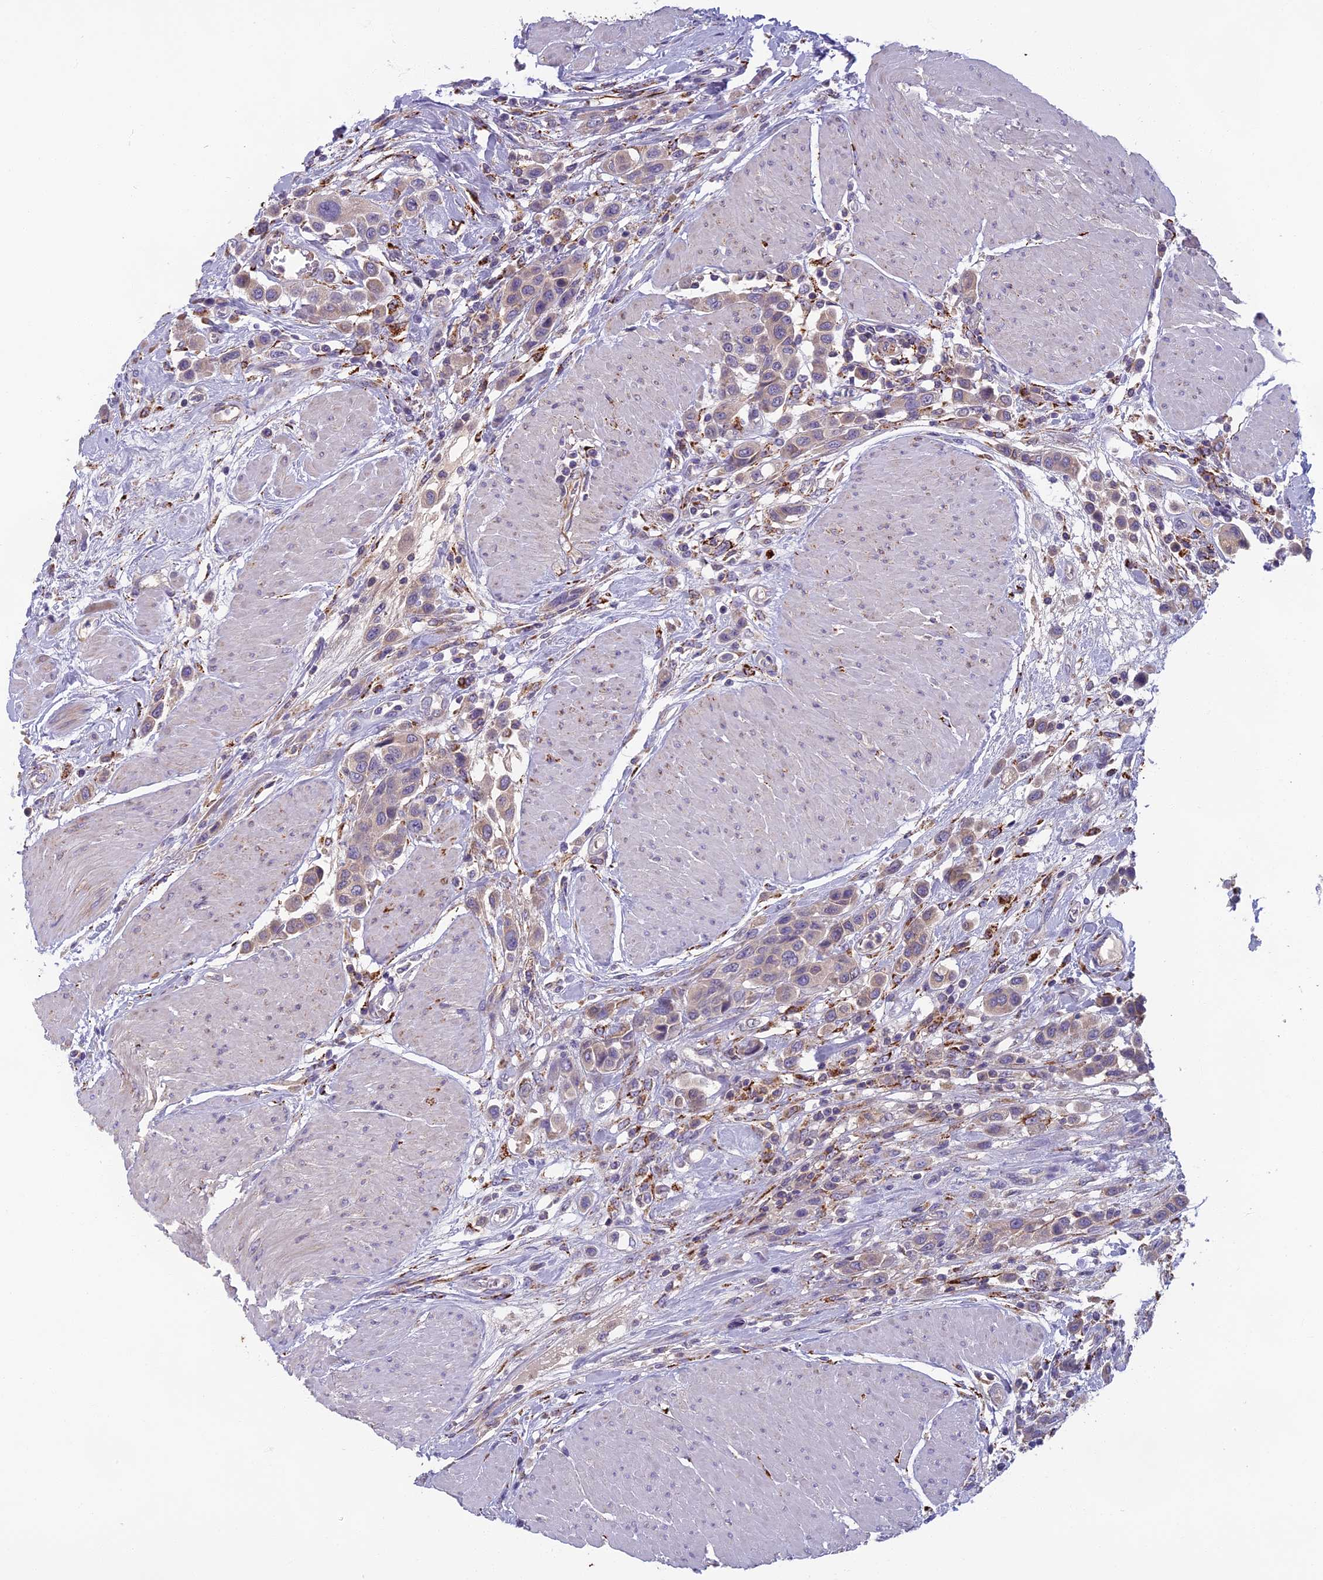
{"staining": {"intensity": "weak", "quantity": "25%-75%", "location": "cytoplasmic/membranous"}, "tissue": "urothelial cancer", "cell_type": "Tumor cells", "image_type": "cancer", "snomed": [{"axis": "morphology", "description": "Urothelial carcinoma, High grade"}, {"axis": "topography", "description": "Urinary bladder"}], "caption": "Immunohistochemistry (DAB (3,3'-diaminobenzidine)) staining of human high-grade urothelial carcinoma exhibits weak cytoplasmic/membranous protein positivity in approximately 25%-75% of tumor cells. (brown staining indicates protein expression, while blue staining denotes nuclei).", "gene": "SEMA7A", "patient": {"sex": "male", "age": 50}}